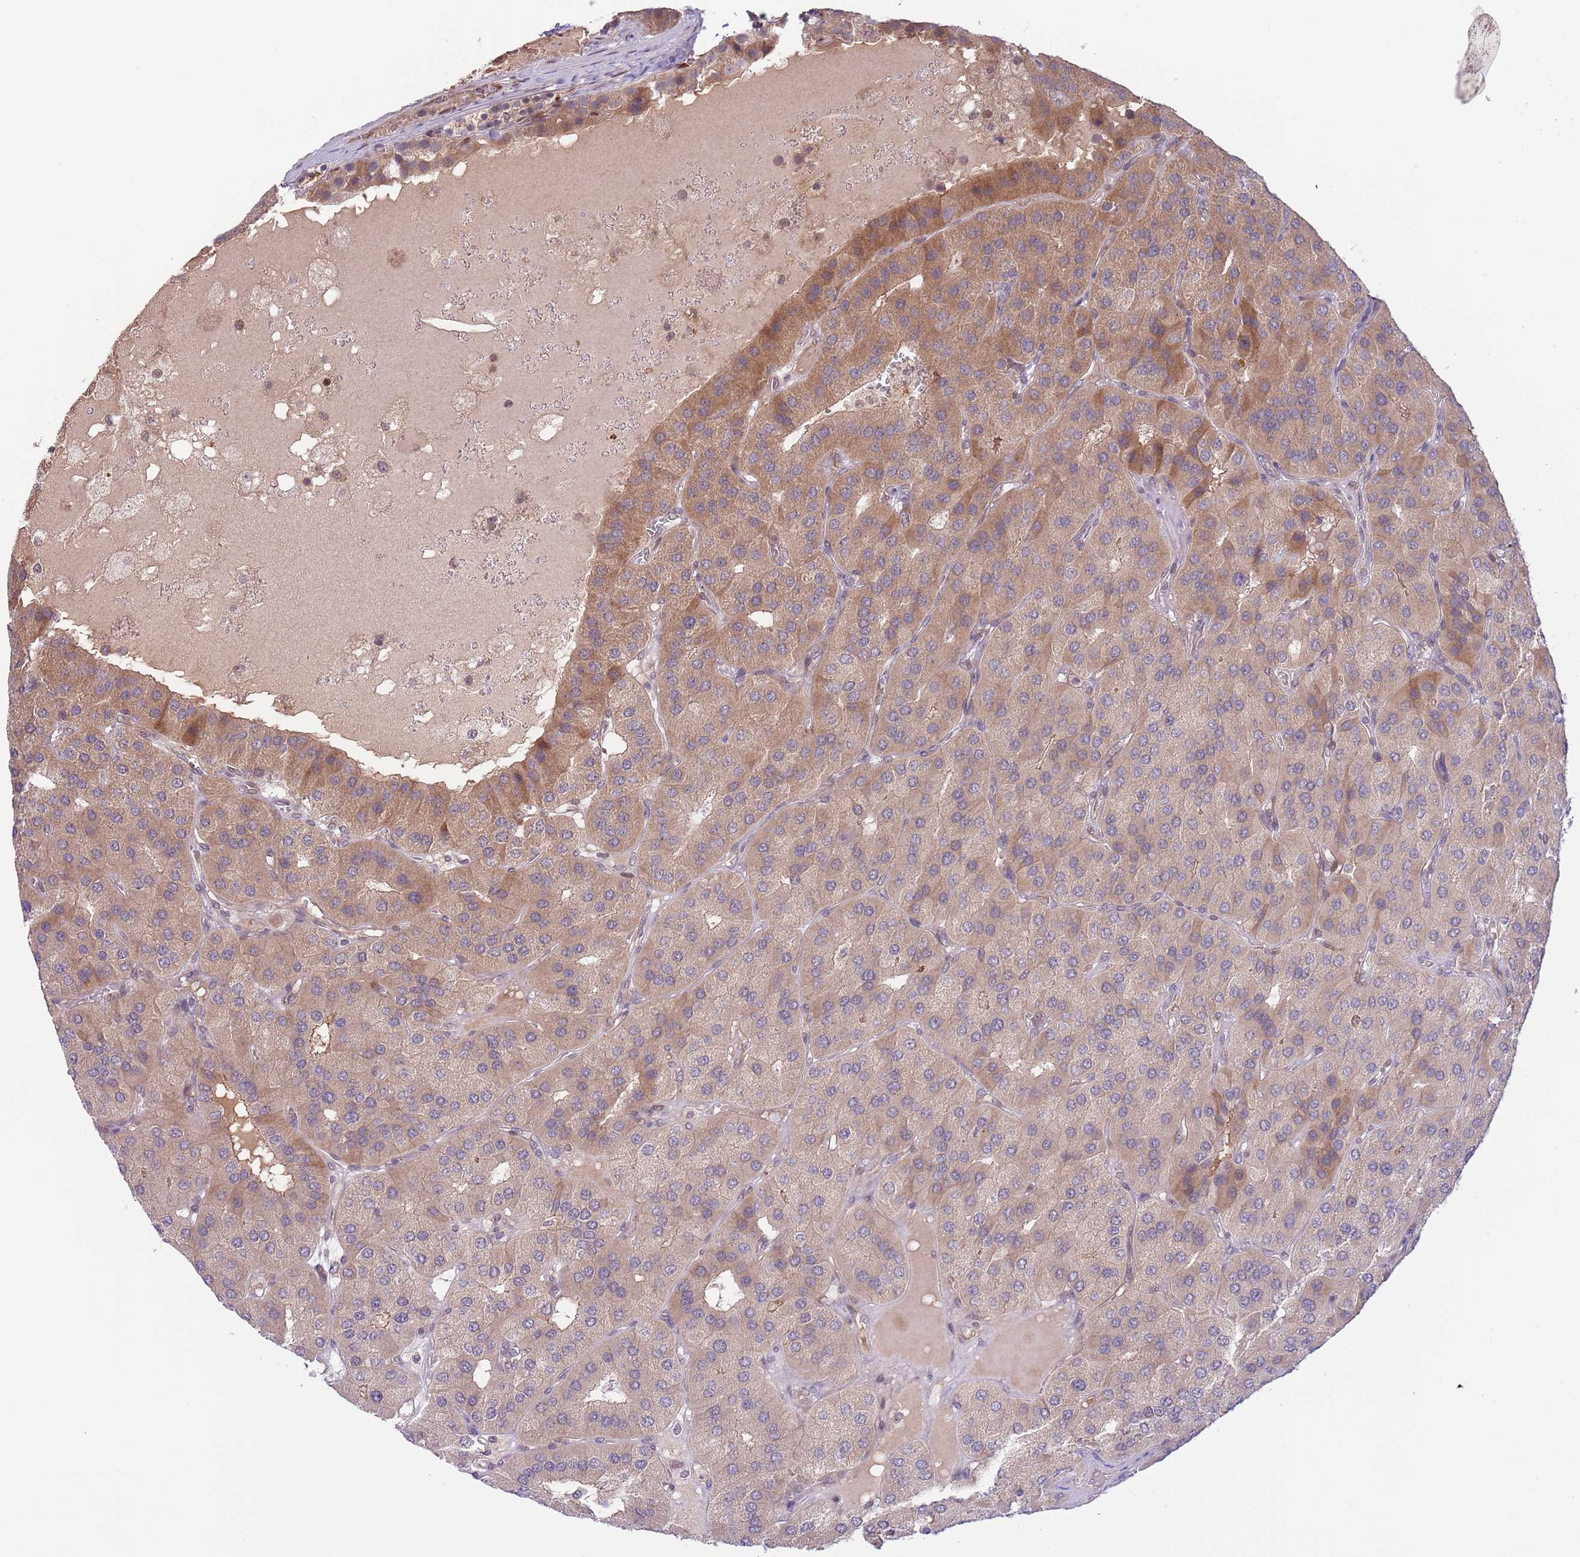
{"staining": {"intensity": "moderate", "quantity": "<25%", "location": "cytoplasmic/membranous"}, "tissue": "parathyroid gland", "cell_type": "Glandular cells", "image_type": "normal", "snomed": [{"axis": "morphology", "description": "Normal tissue, NOS"}, {"axis": "morphology", "description": "Adenoma, NOS"}, {"axis": "topography", "description": "Parathyroid gland"}], "caption": "A brown stain labels moderate cytoplasmic/membranous expression of a protein in glandular cells of benign human parathyroid gland. (DAB = brown stain, brightfield microscopy at high magnification).", "gene": "PRR16", "patient": {"sex": "female", "age": 86}}